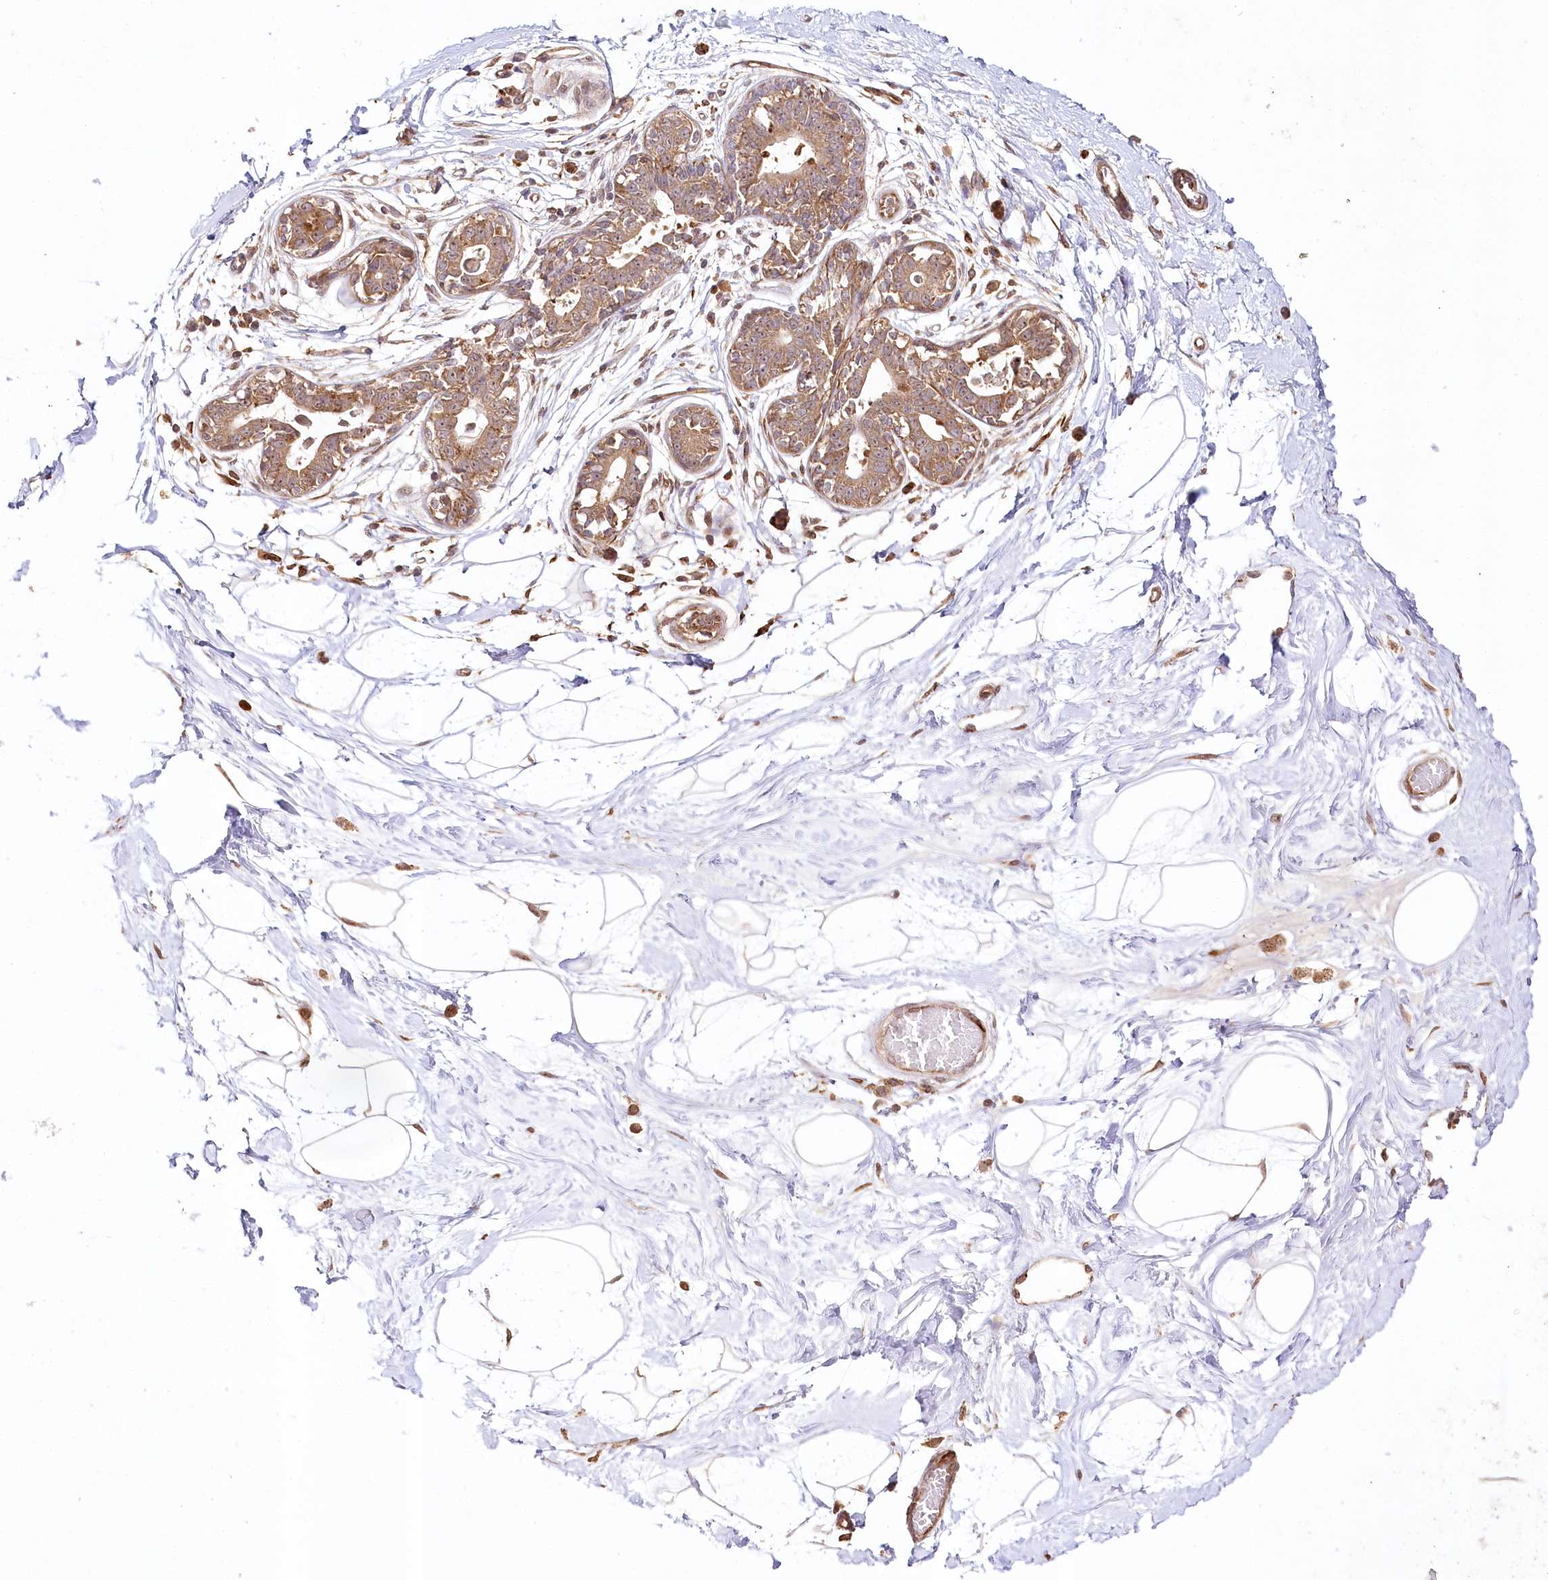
{"staining": {"intensity": "moderate", "quantity": "25%-75%", "location": "cytoplasmic/membranous"}, "tissue": "breast", "cell_type": "Adipocytes", "image_type": "normal", "snomed": [{"axis": "morphology", "description": "Normal tissue, NOS"}, {"axis": "topography", "description": "Breast"}], "caption": "Moderate cytoplasmic/membranous staining is appreciated in about 25%-75% of adipocytes in normal breast.", "gene": "DMXL1", "patient": {"sex": "female", "age": 45}}